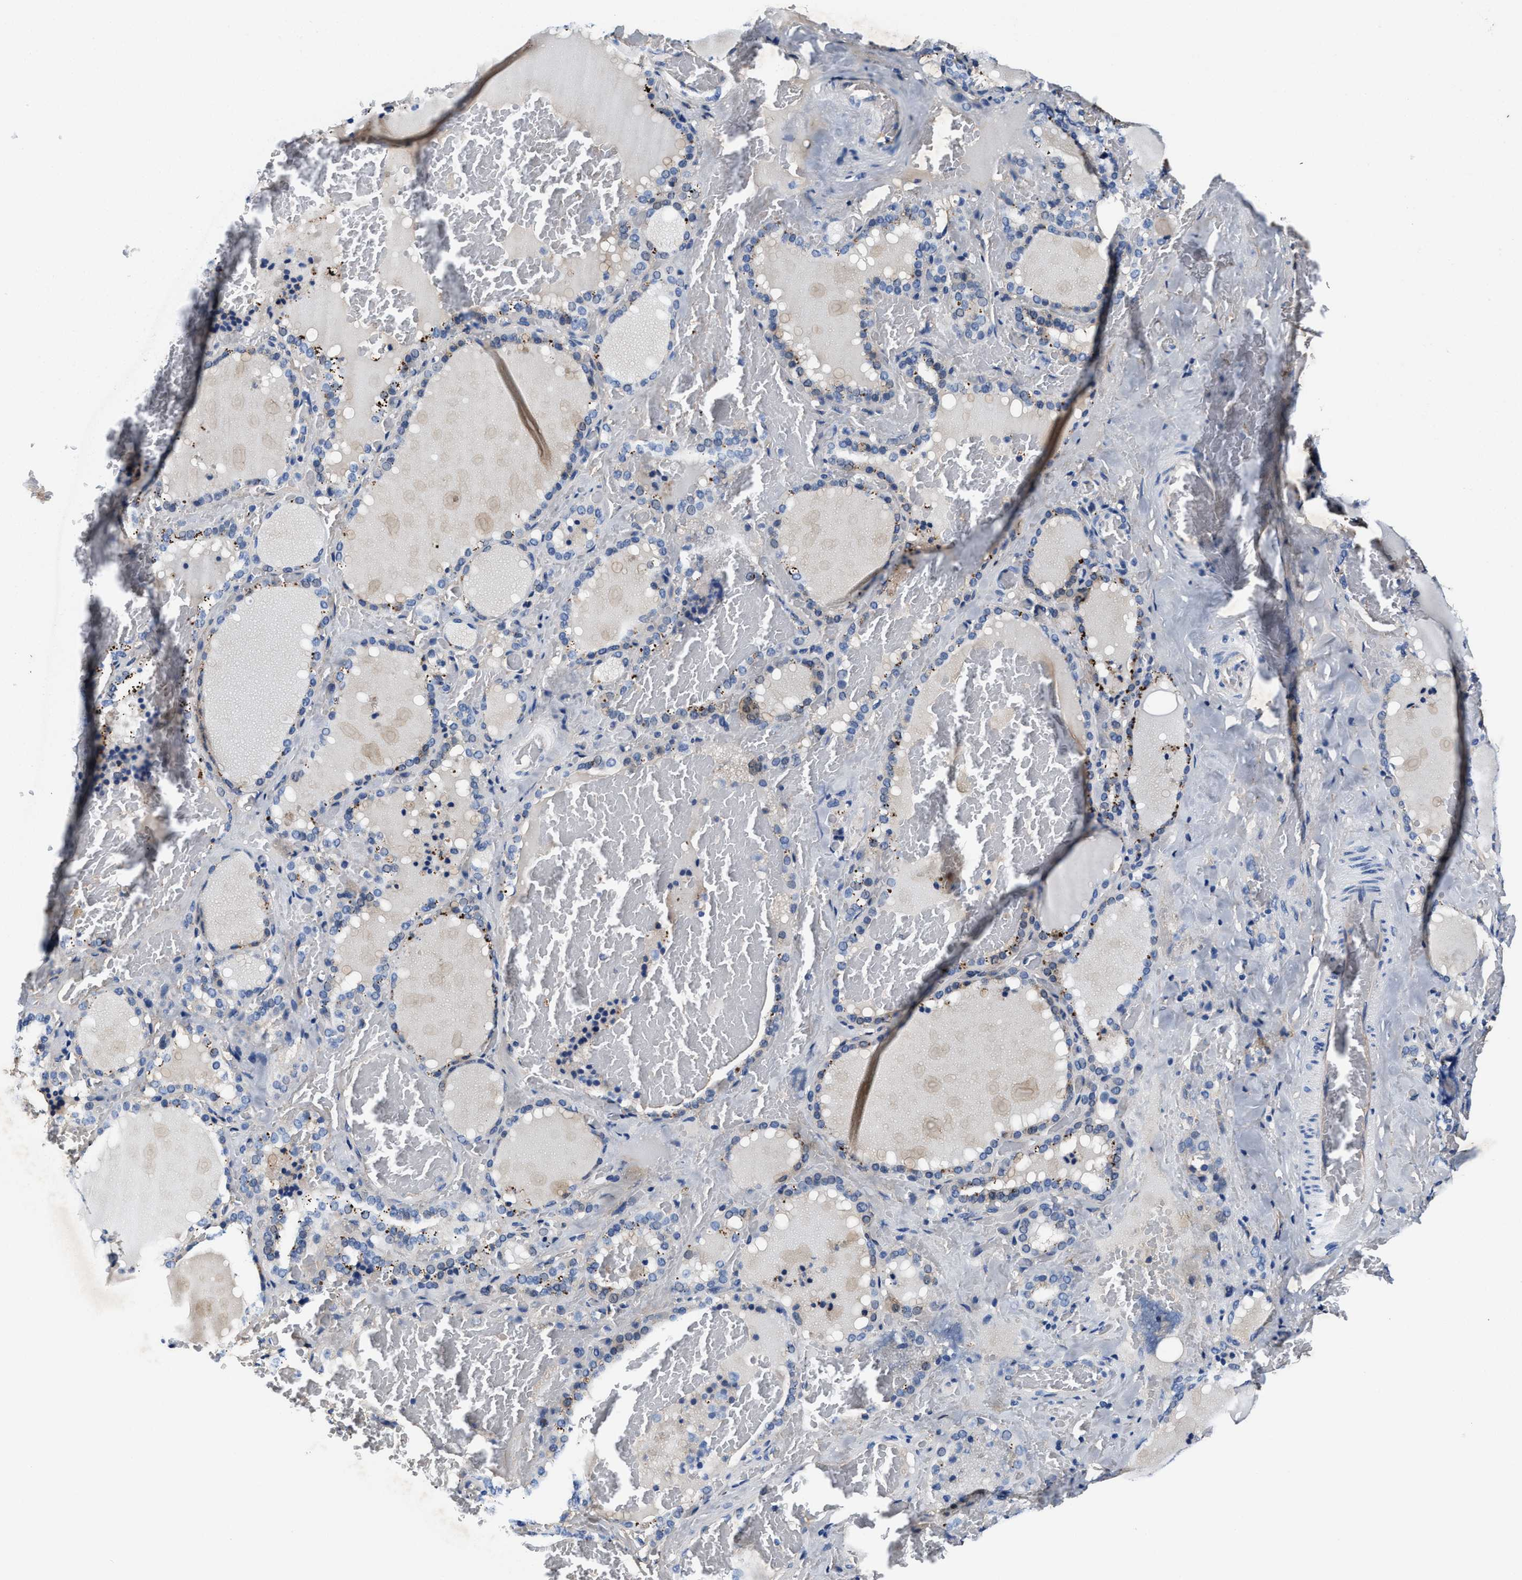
{"staining": {"intensity": "strong", "quantity": "25%-75%", "location": "cytoplasmic/membranous"}, "tissue": "thyroid gland", "cell_type": "Glandular cells", "image_type": "normal", "snomed": [{"axis": "morphology", "description": "Normal tissue, NOS"}, {"axis": "topography", "description": "Thyroid gland"}], "caption": "A high-resolution histopathology image shows immunohistochemistry staining of benign thyroid gland, which displays strong cytoplasmic/membranous positivity in about 25%-75% of glandular cells.", "gene": "IDNK", "patient": {"sex": "female", "age": 22}}